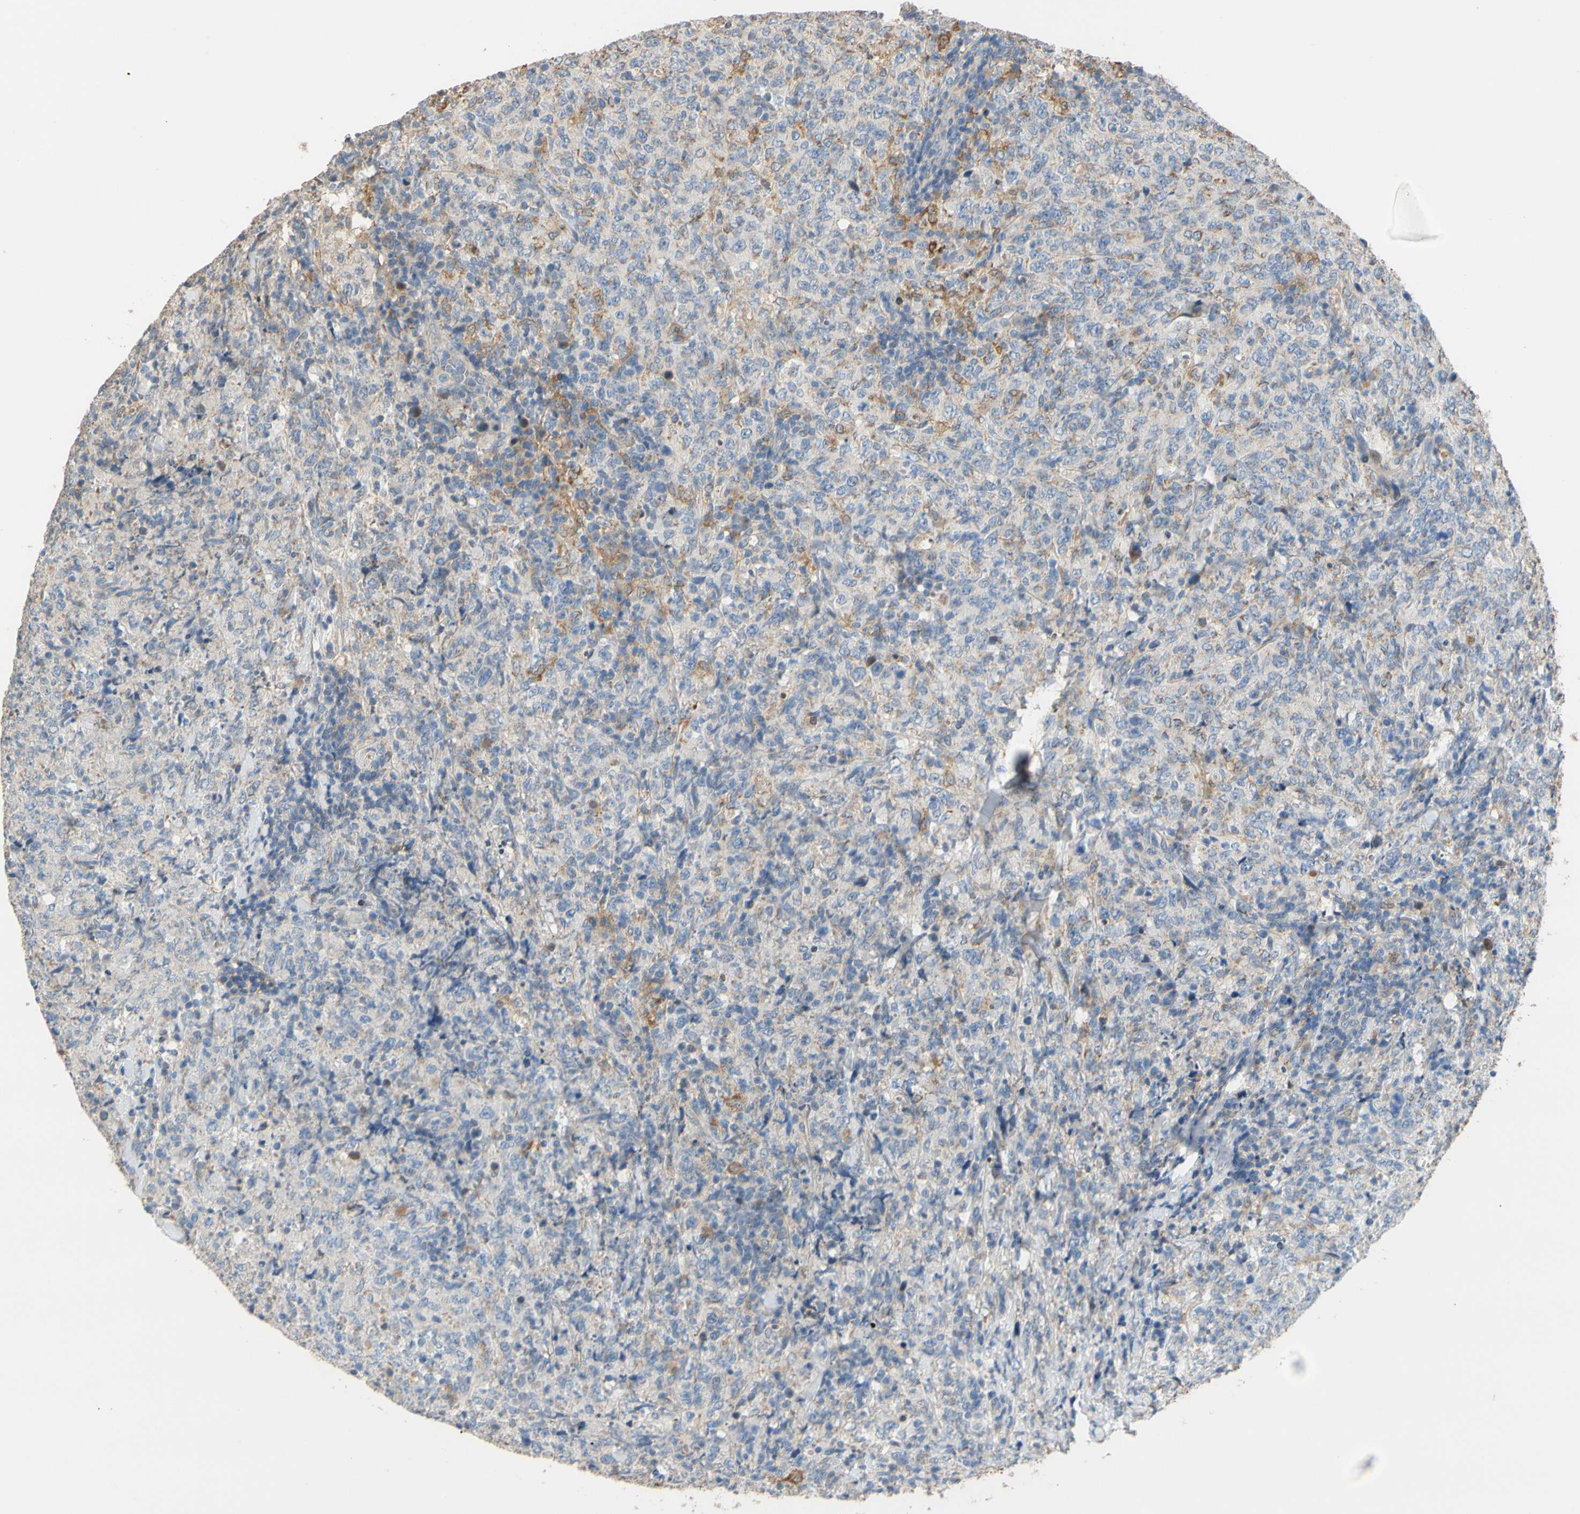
{"staining": {"intensity": "strong", "quantity": "<25%", "location": "cytoplasmic/membranous"}, "tissue": "lymphoma", "cell_type": "Tumor cells", "image_type": "cancer", "snomed": [{"axis": "morphology", "description": "Malignant lymphoma, non-Hodgkin's type, High grade"}, {"axis": "topography", "description": "Tonsil"}], "caption": "Protein expression analysis of human malignant lymphoma, non-Hodgkin's type (high-grade) reveals strong cytoplasmic/membranous positivity in approximately <25% of tumor cells.", "gene": "ALDH1A2", "patient": {"sex": "female", "age": 36}}